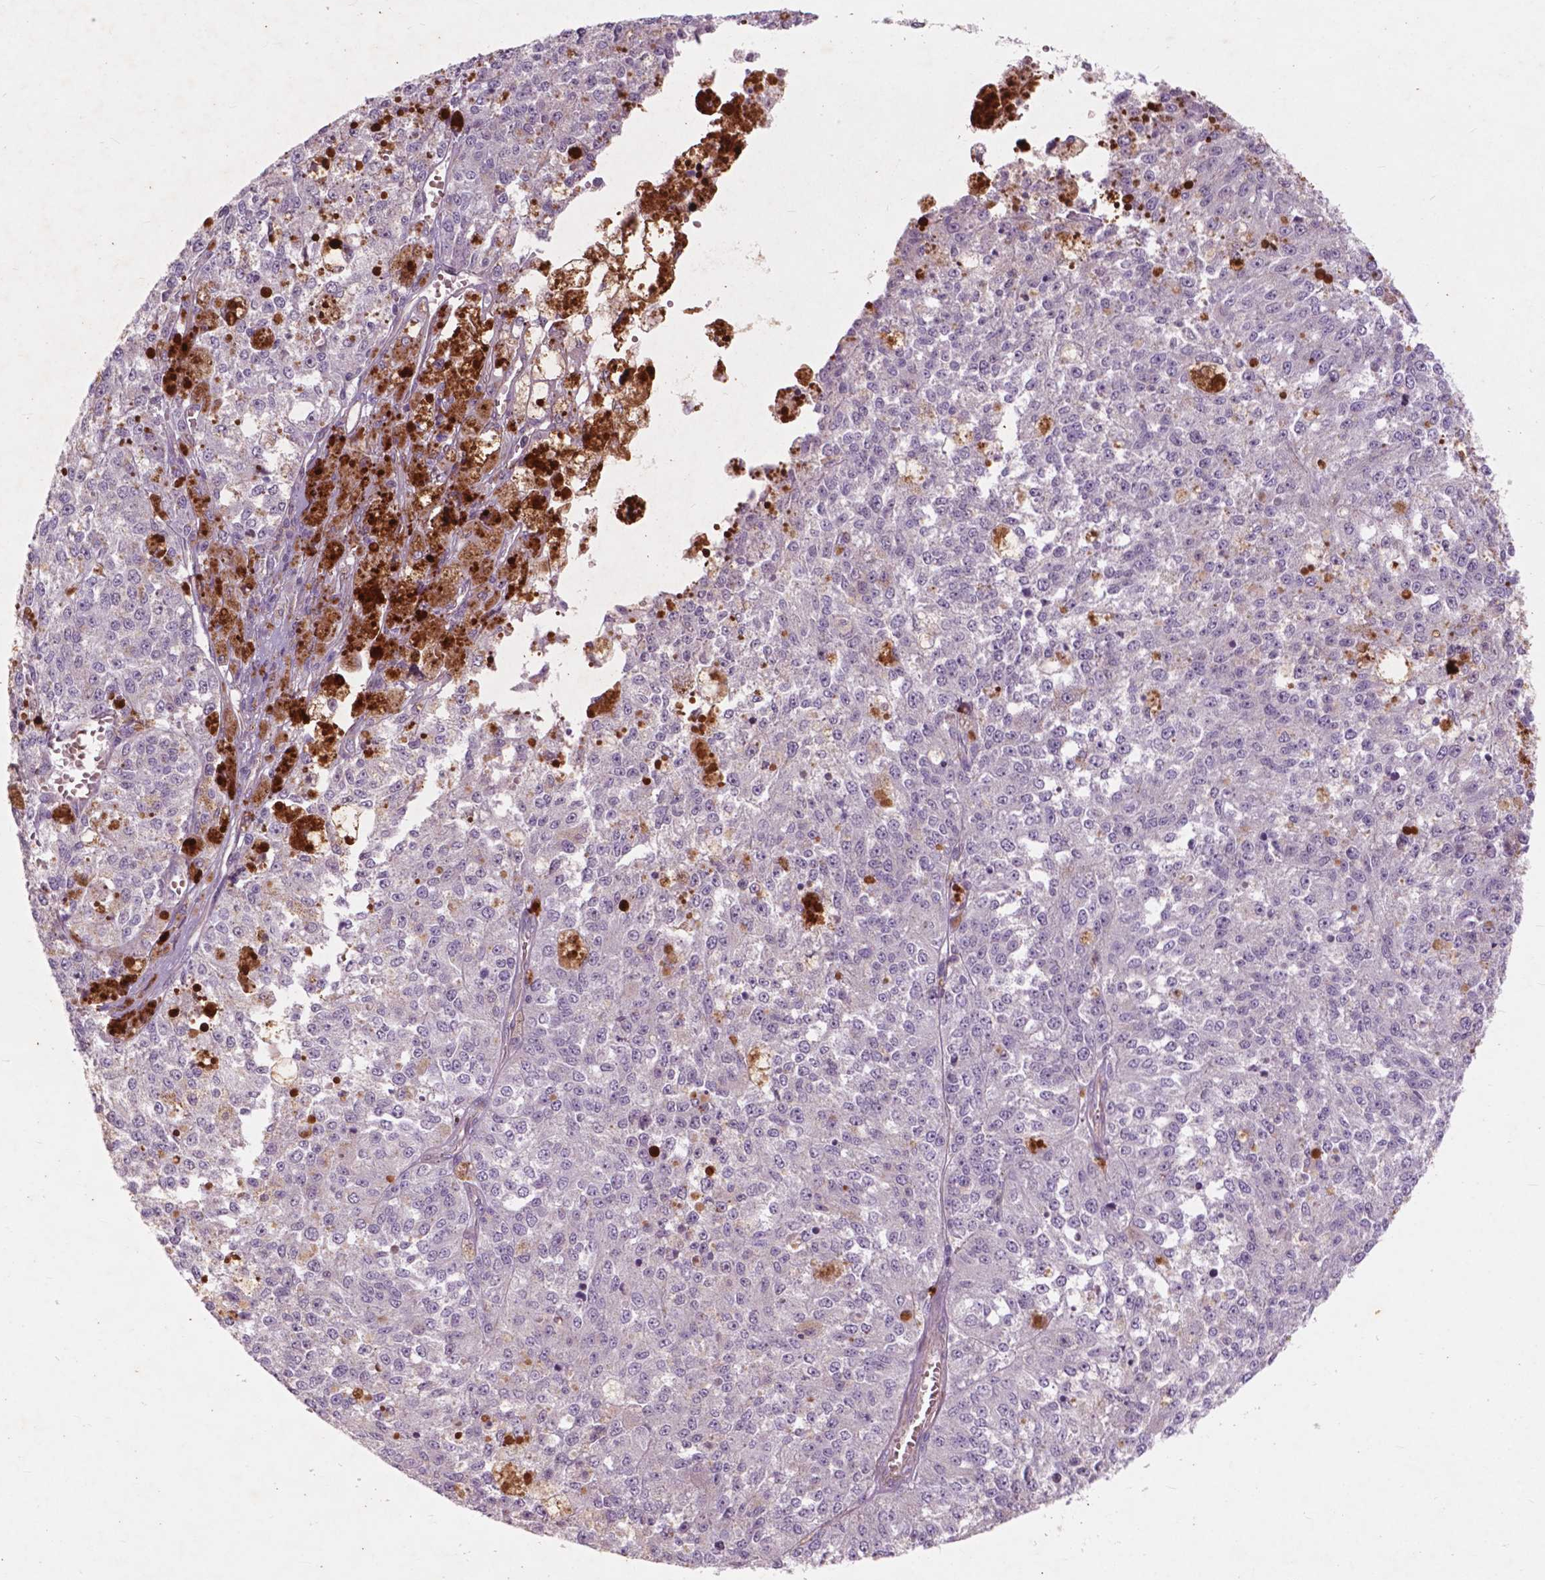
{"staining": {"intensity": "negative", "quantity": "none", "location": "none"}, "tissue": "melanoma", "cell_type": "Tumor cells", "image_type": "cancer", "snomed": [{"axis": "morphology", "description": "Malignant melanoma, Metastatic site"}, {"axis": "topography", "description": "Lymph node"}], "caption": "There is no significant staining in tumor cells of malignant melanoma (metastatic site).", "gene": "RFPL4B", "patient": {"sex": "female", "age": 64}}